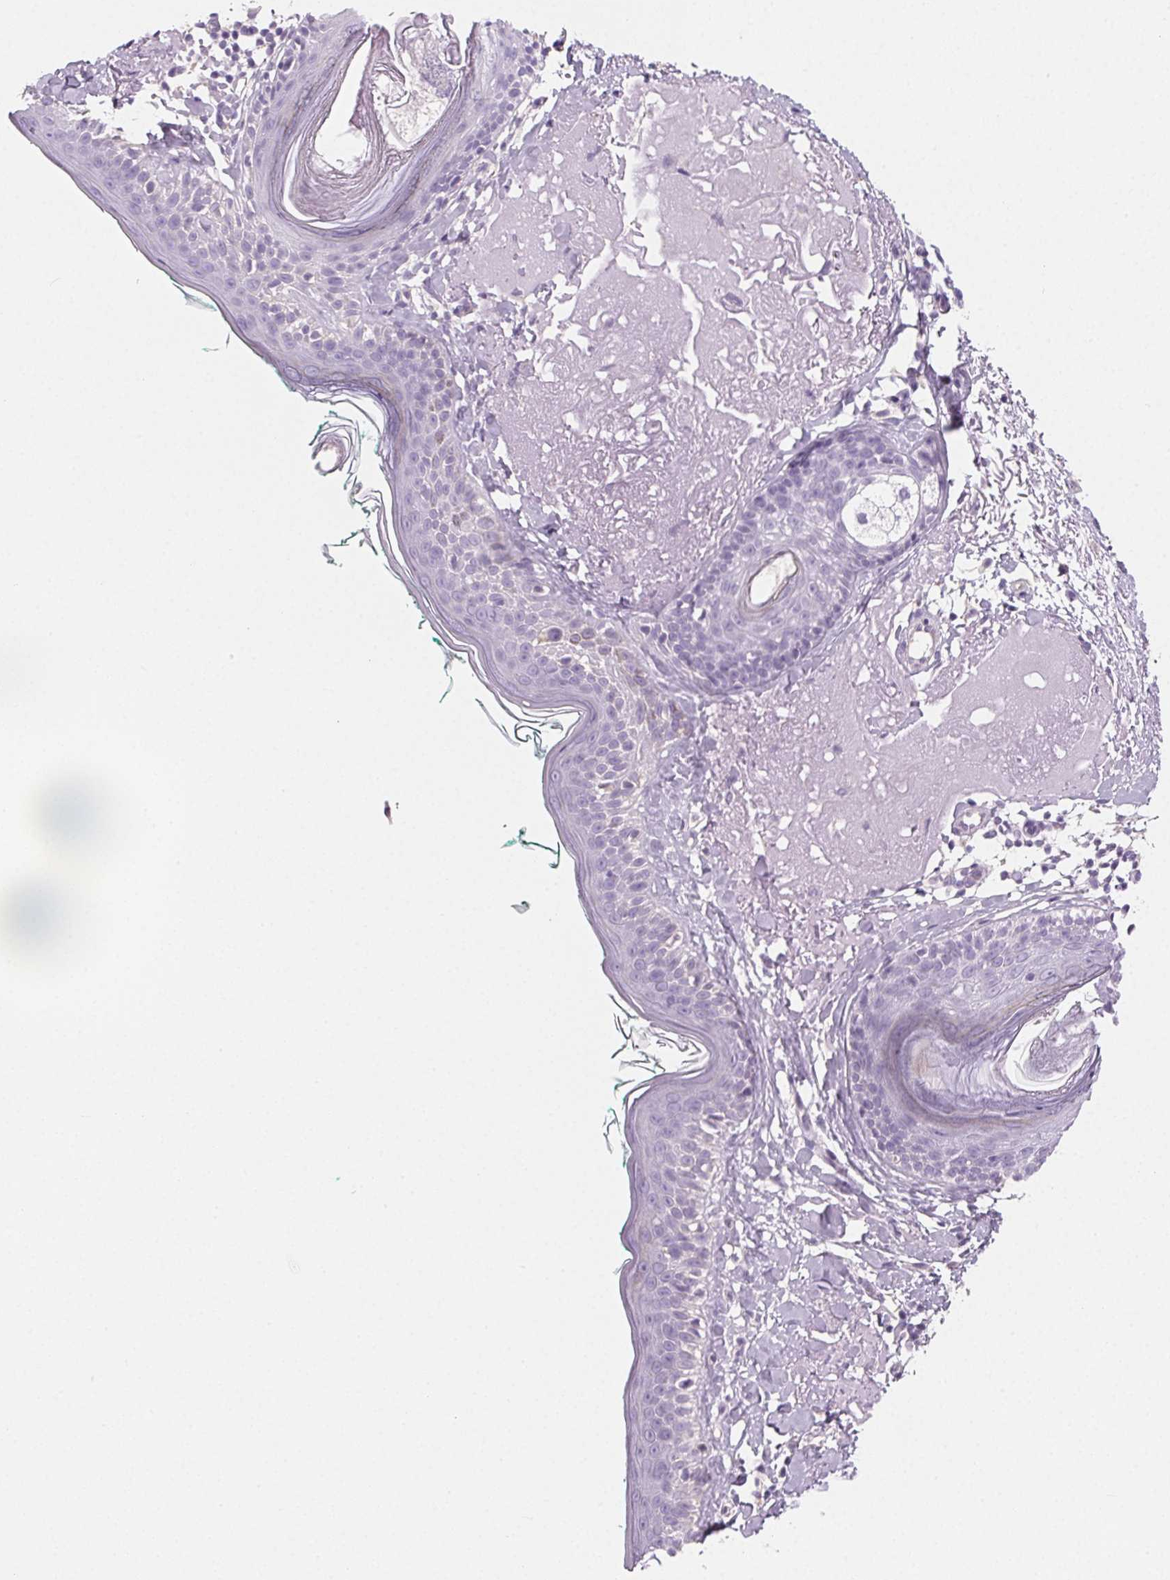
{"staining": {"intensity": "negative", "quantity": "none", "location": "none"}, "tissue": "skin", "cell_type": "Fibroblasts", "image_type": "normal", "snomed": [{"axis": "morphology", "description": "Normal tissue, NOS"}, {"axis": "topography", "description": "Skin"}], "caption": "Fibroblasts show no significant expression in unremarkable skin. The staining is performed using DAB brown chromogen with nuclei counter-stained in using hematoxylin.", "gene": "PRSS1", "patient": {"sex": "male", "age": 73}}